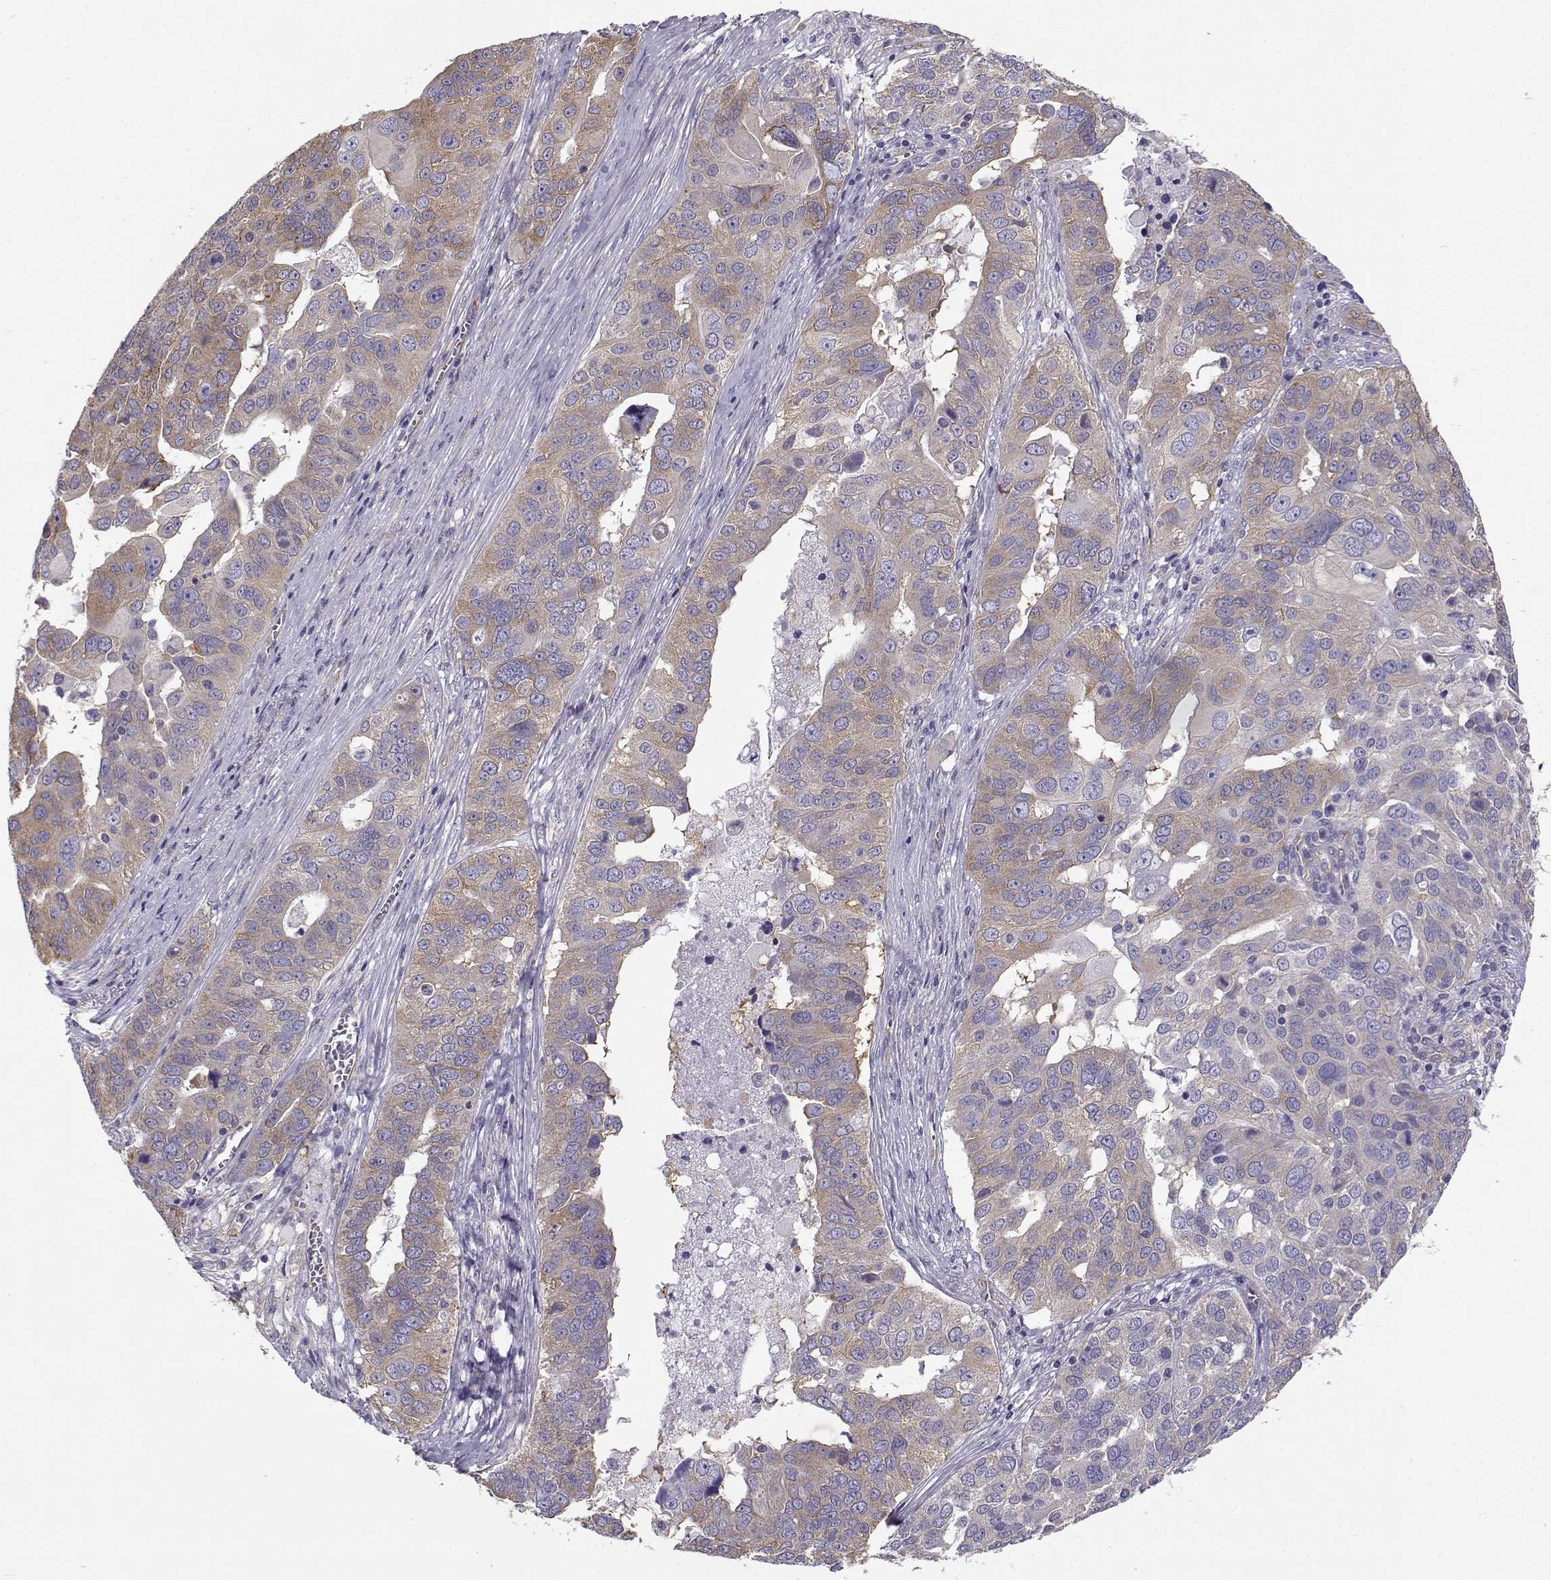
{"staining": {"intensity": "weak", "quantity": "25%-75%", "location": "cytoplasmic/membranous"}, "tissue": "ovarian cancer", "cell_type": "Tumor cells", "image_type": "cancer", "snomed": [{"axis": "morphology", "description": "Carcinoma, endometroid"}, {"axis": "topography", "description": "Soft tissue"}, {"axis": "topography", "description": "Ovary"}], "caption": "Ovarian endometroid carcinoma stained with a protein marker shows weak staining in tumor cells.", "gene": "BEND6", "patient": {"sex": "female", "age": 52}}